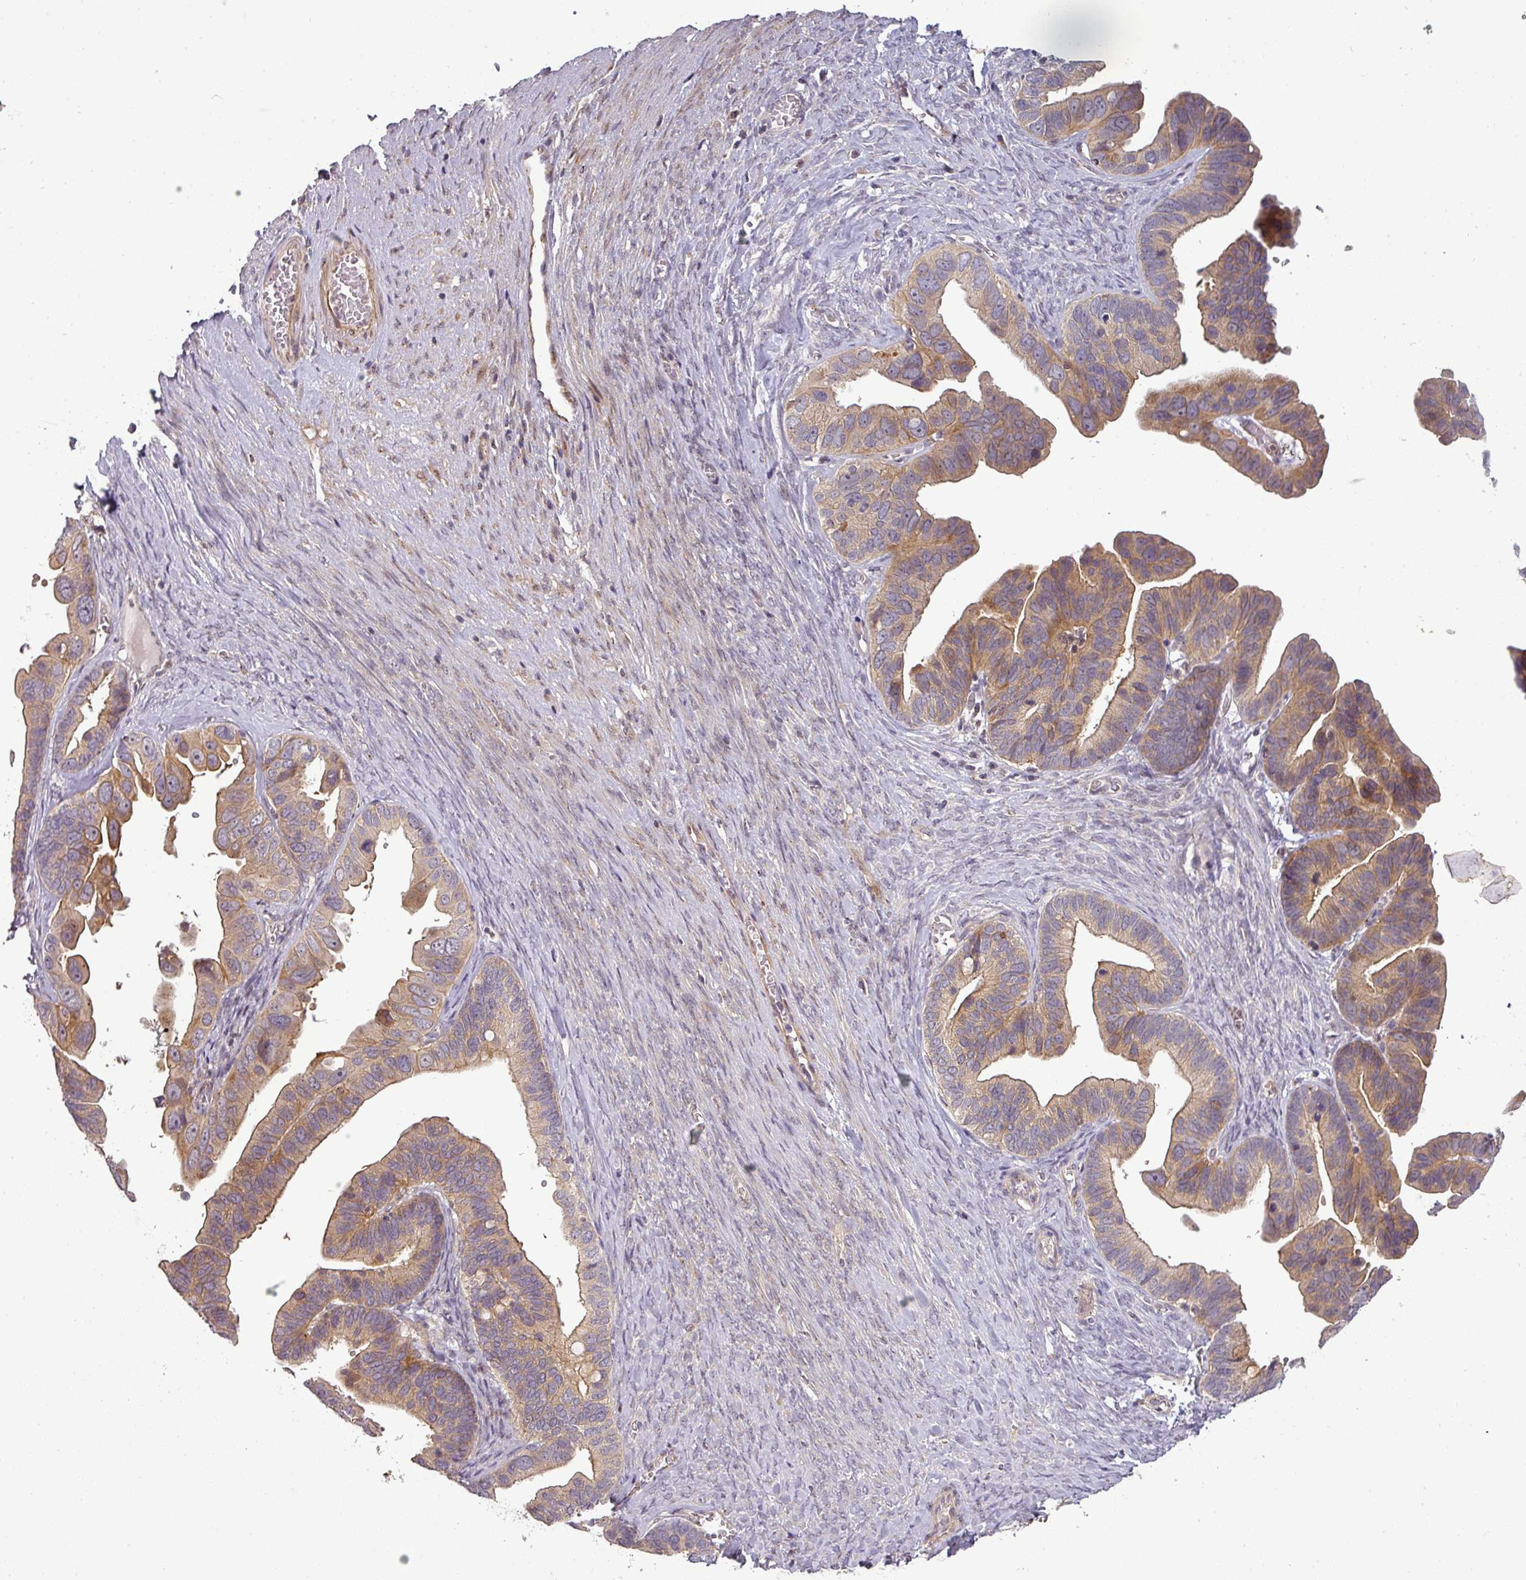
{"staining": {"intensity": "moderate", "quantity": ">75%", "location": "cytoplasmic/membranous"}, "tissue": "ovarian cancer", "cell_type": "Tumor cells", "image_type": "cancer", "snomed": [{"axis": "morphology", "description": "Cystadenocarcinoma, serous, NOS"}, {"axis": "topography", "description": "Ovary"}], "caption": "Immunohistochemical staining of ovarian cancer (serous cystadenocarcinoma) demonstrates medium levels of moderate cytoplasmic/membranous expression in about >75% of tumor cells.", "gene": "NIN", "patient": {"sex": "female", "age": 56}}